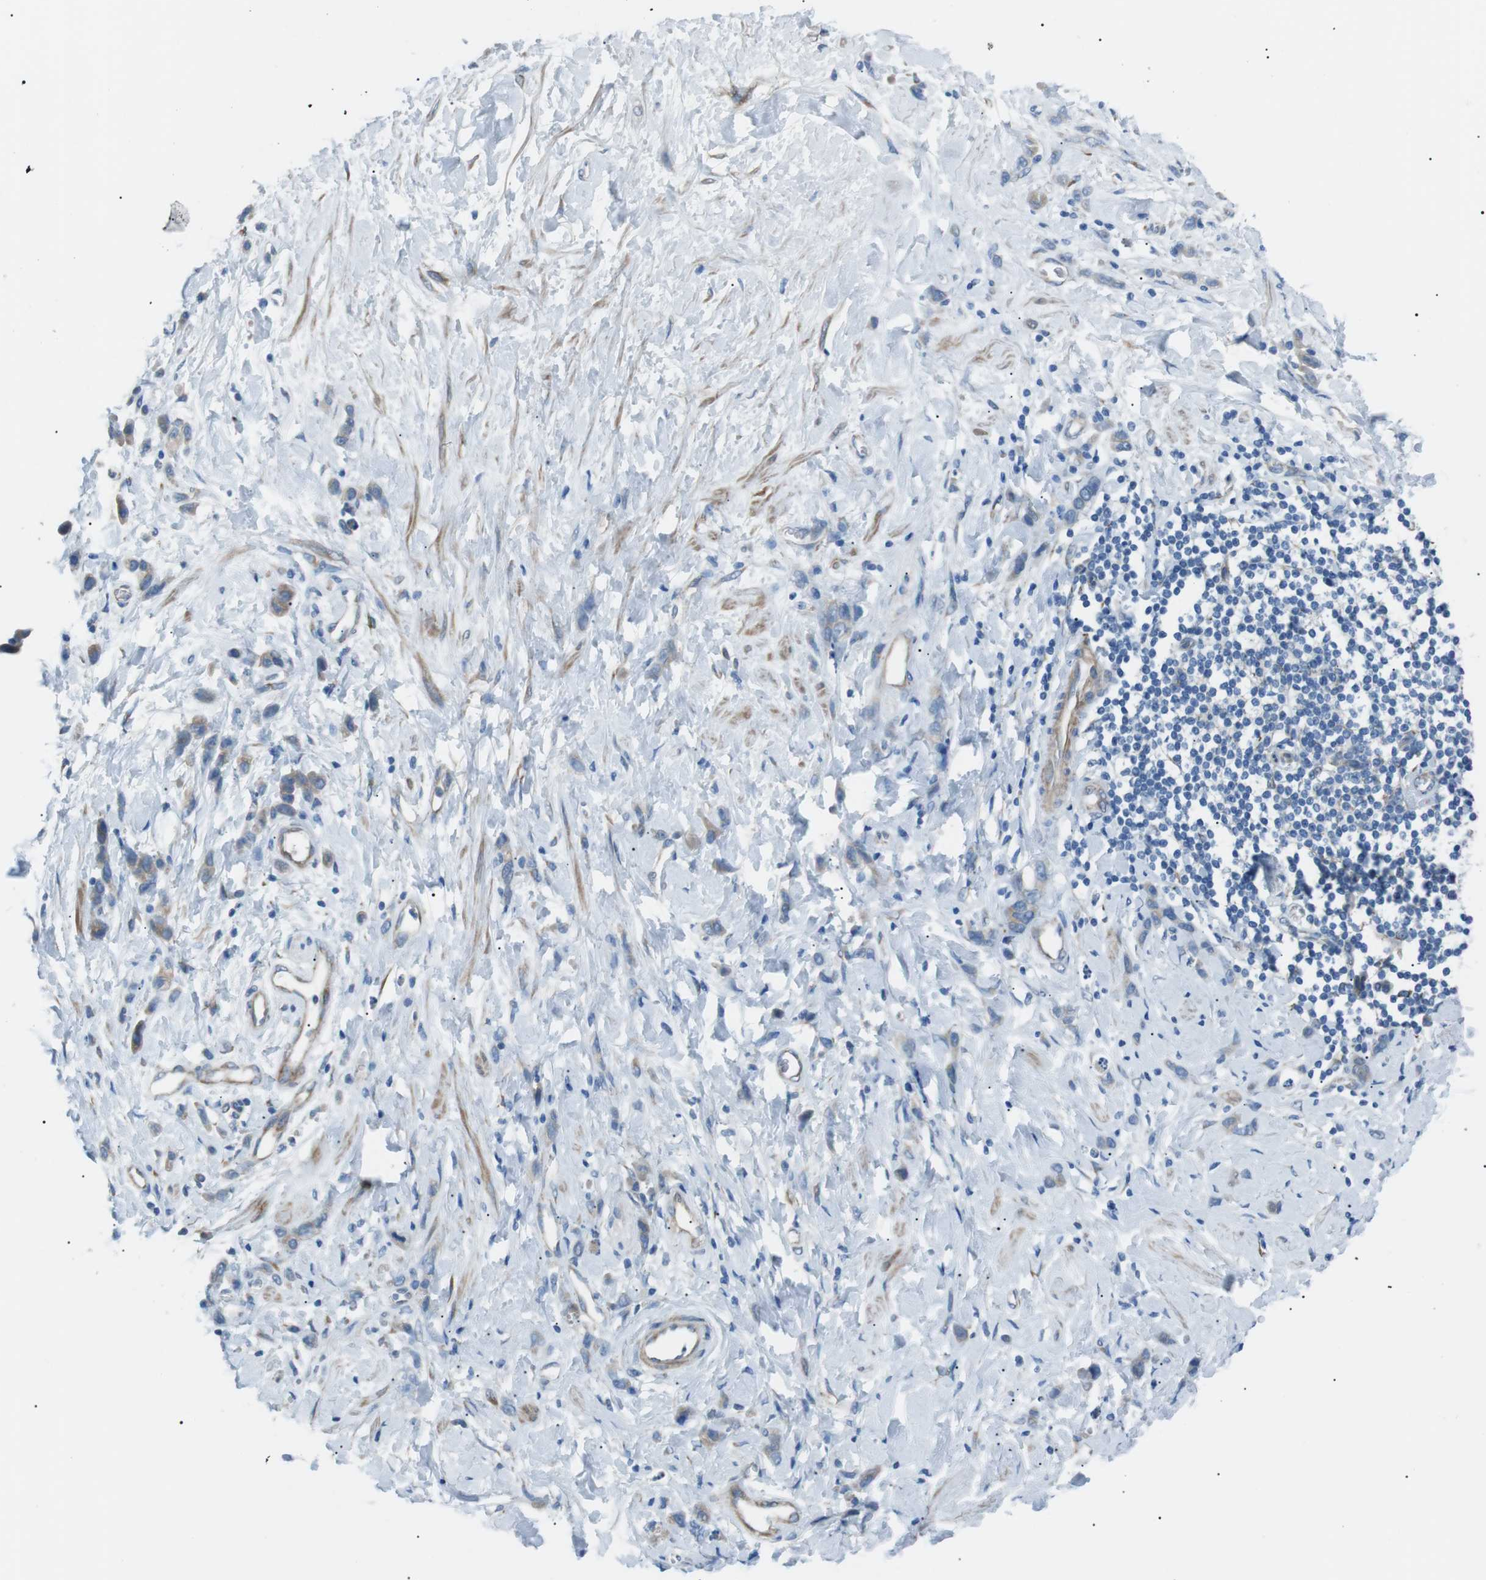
{"staining": {"intensity": "weak", "quantity": "25%-75%", "location": "cytoplasmic/membranous"}, "tissue": "stomach cancer", "cell_type": "Tumor cells", "image_type": "cancer", "snomed": [{"axis": "morphology", "description": "Normal tissue, NOS"}, {"axis": "morphology", "description": "Adenocarcinoma, NOS"}, {"axis": "topography", "description": "Stomach"}], "caption": "Human stomach cancer stained with a brown dye displays weak cytoplasmic/membranous positive staining in approximately 25%-75% of tumor cells.", "gene": "MTARC2", "patient": {"sex": "male", "age": 82}}